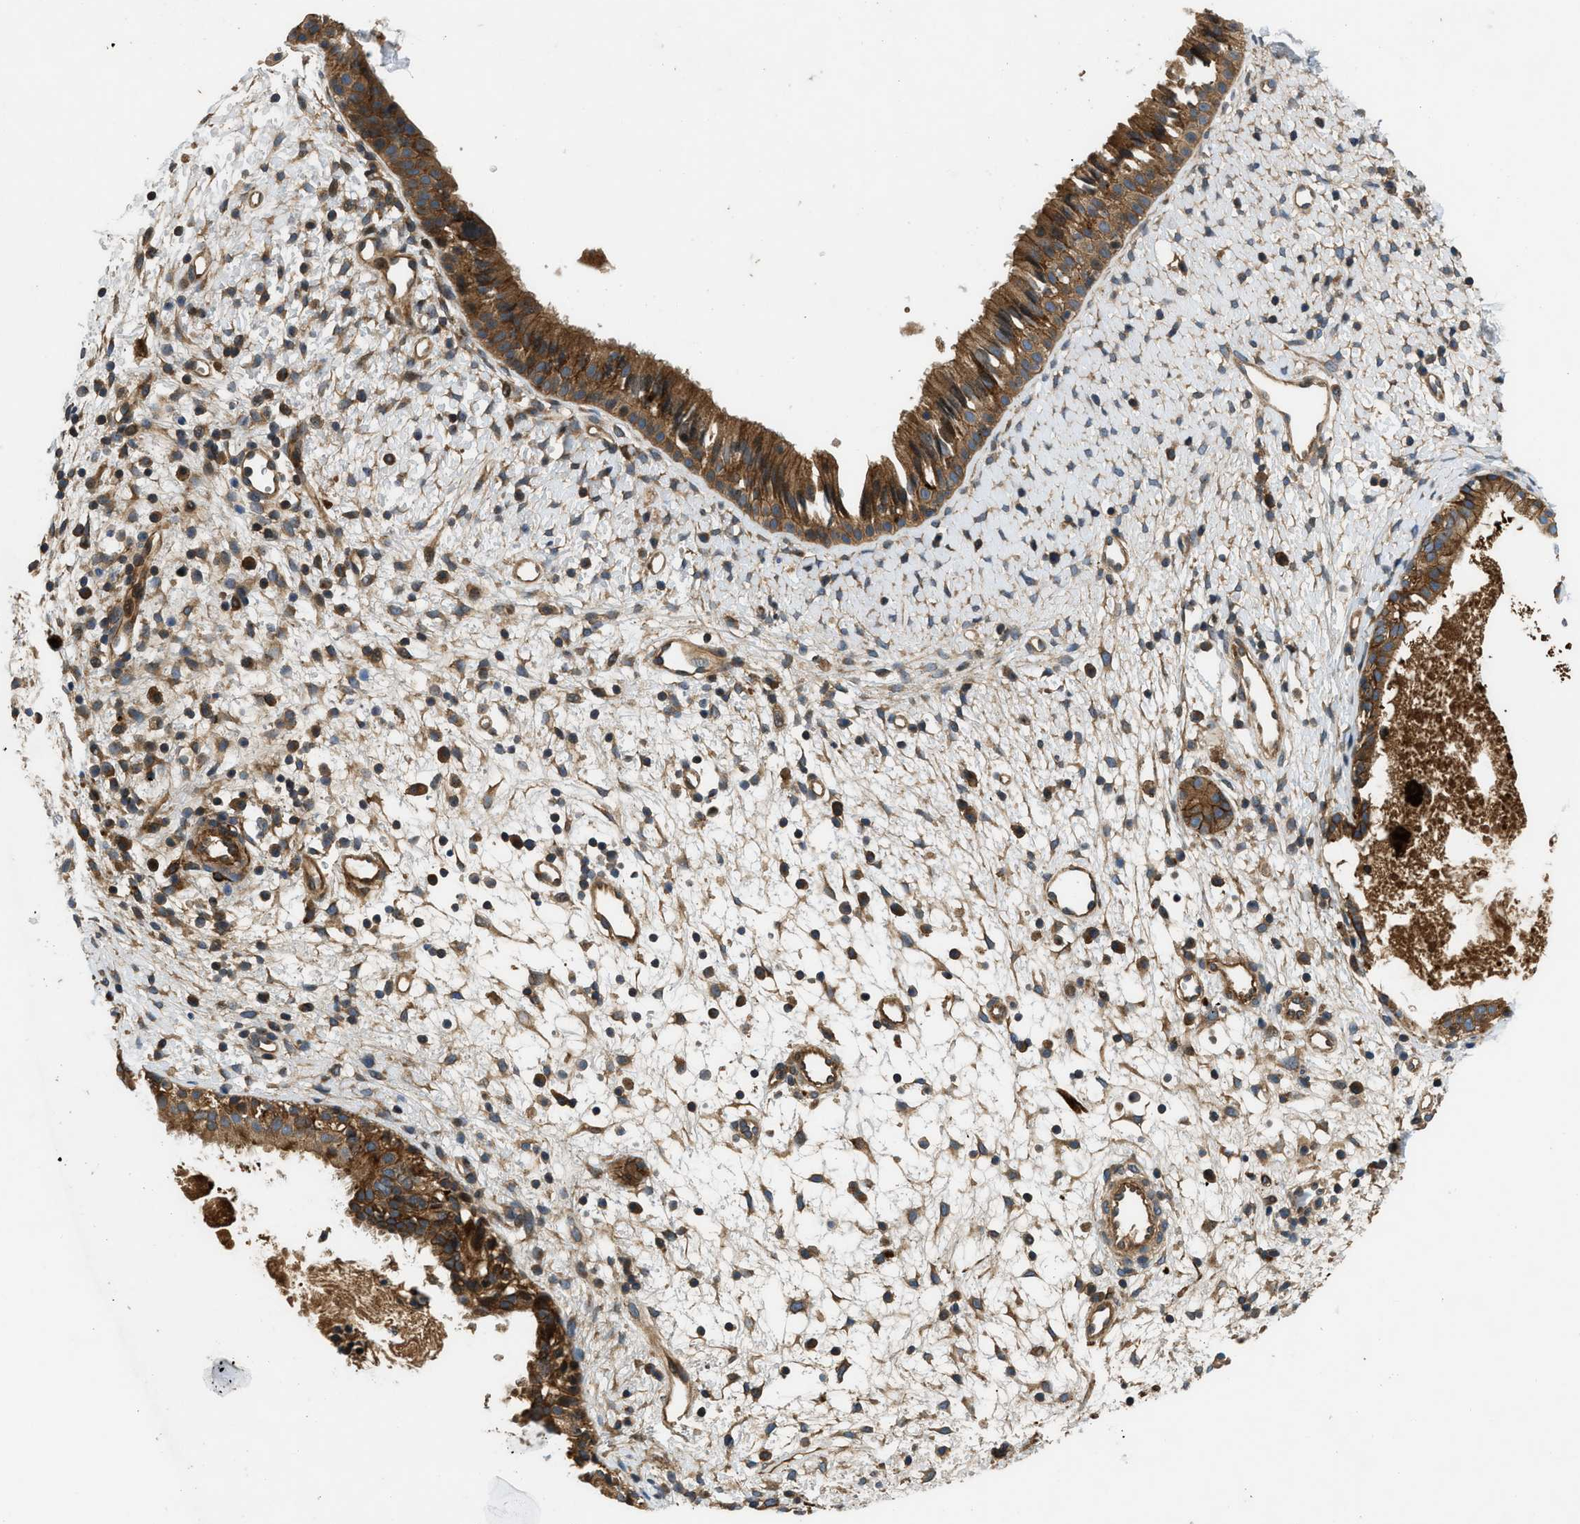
{"staining": {"intensity": "strong", "quantity": ">75%", "location": "cytoplasmic/membranous"}, "tissue": "nasopharynx", "cell_type": "Respiratory epithelial cells", "image_type": "normal", "snomed": [{"axis": "morphology", "description": "Normal tissue, NOS"}, {"axis": "topography", "description": "Nasopharynx"}], "caption": "Protein expression analysis of unremarkable nasopharynx reveals strong cytoplasmic/membranous staining in approximately >75% of respiratory epithelial cells.", "gene": "CNNM3", "patient": {"sex": "male", "age": 22}}